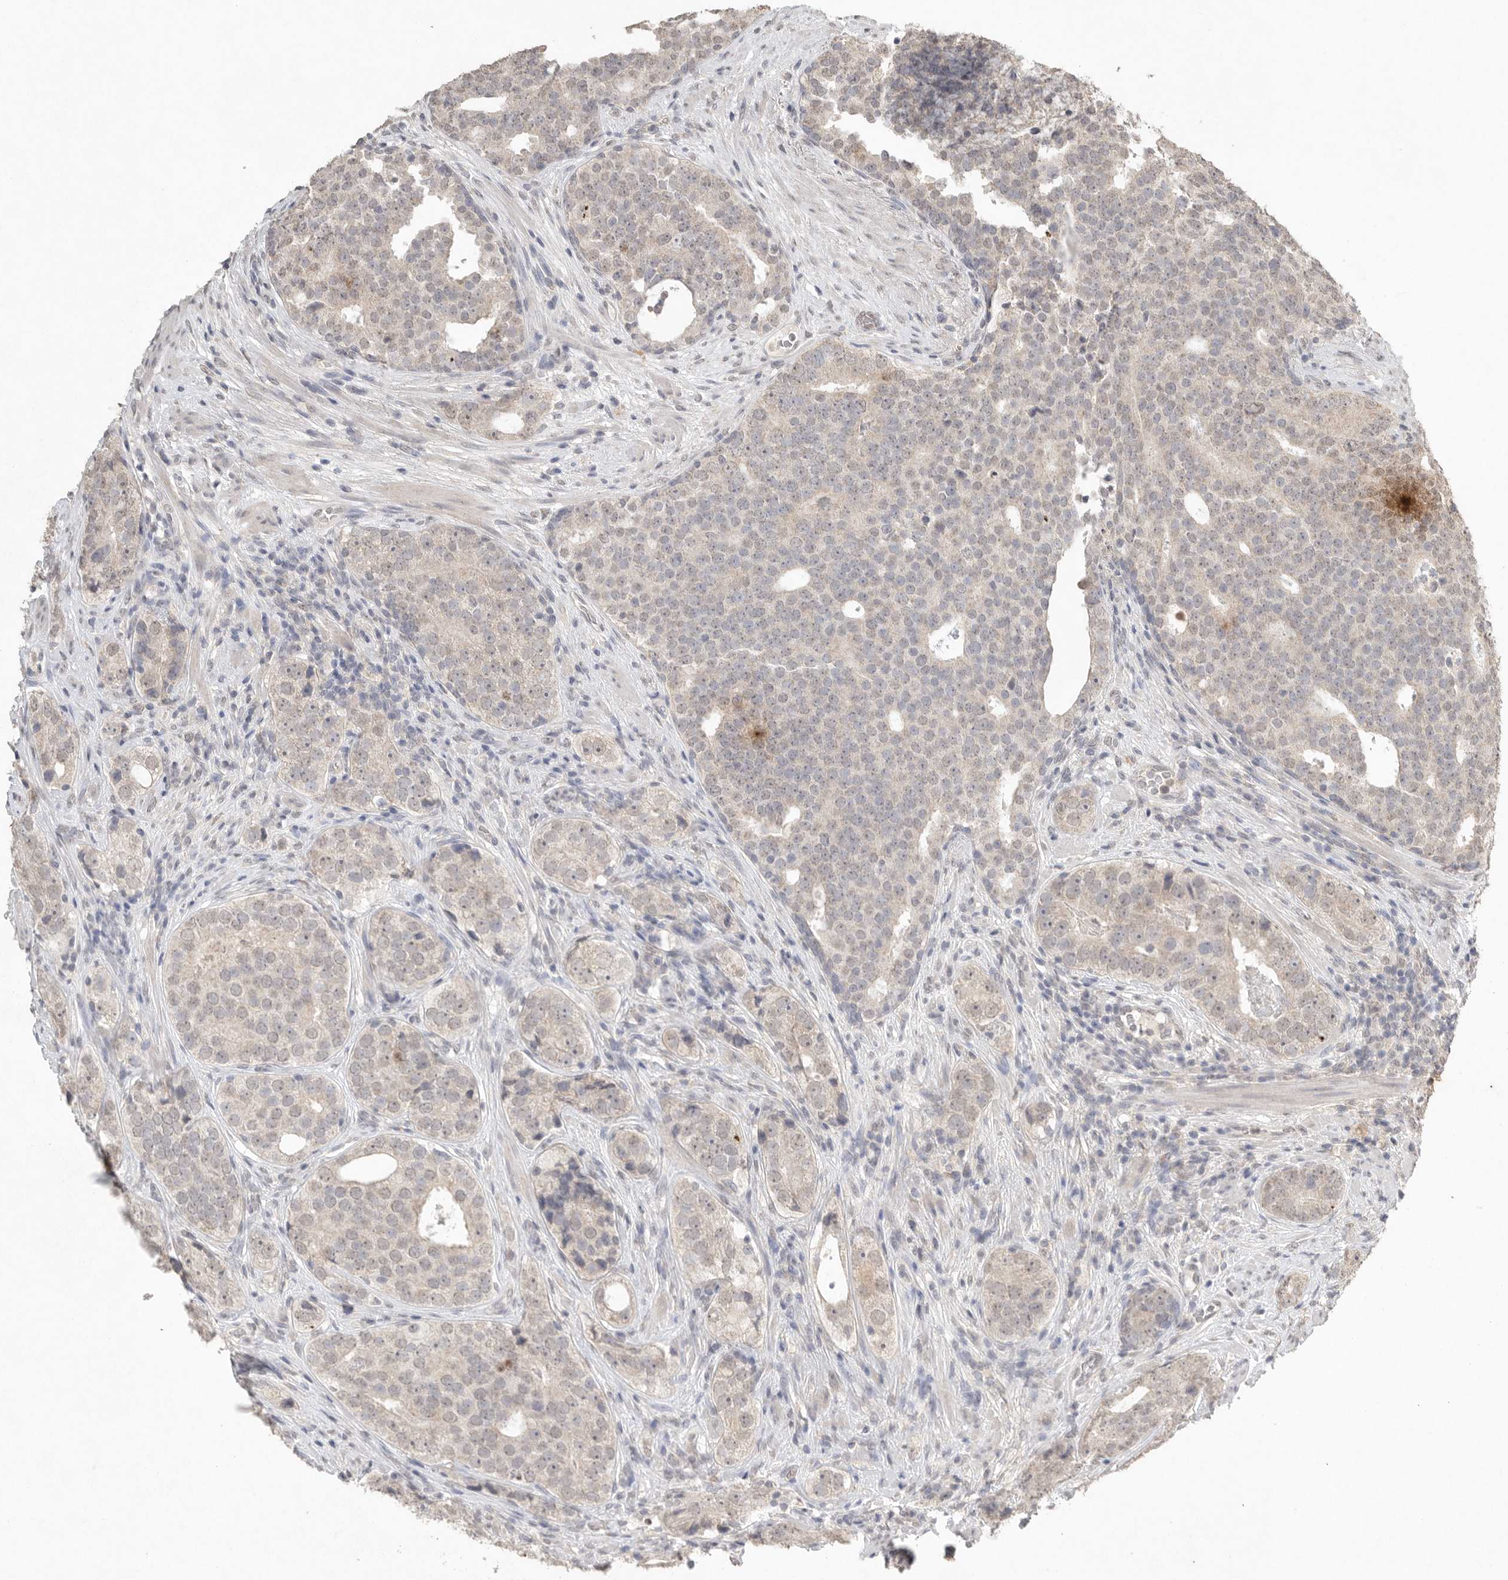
{"staining": {"intensity": "weak", "quantity": "<25%", "location": "cytoplasmic/membranous"}, "tissue": "prostate cancer", "cell_type": "Tumor cells", "image_type": "cancer", "snomed": [{"axis": "morphology", "description": "Adenocarcinoma, High grade"}, {"axis": "topography", "description": "Prostate"}], "caption": "There is no significant positivity in tumor cells of prostate cancer. Brightfield microscopy of IHC stained with DAB (3,3'-diaminobenzidine) (brown) and hematoxylin (blue), captured at high magnification.", "gene": "KLK5", "patient": {"sex": "male", "age": 56}}